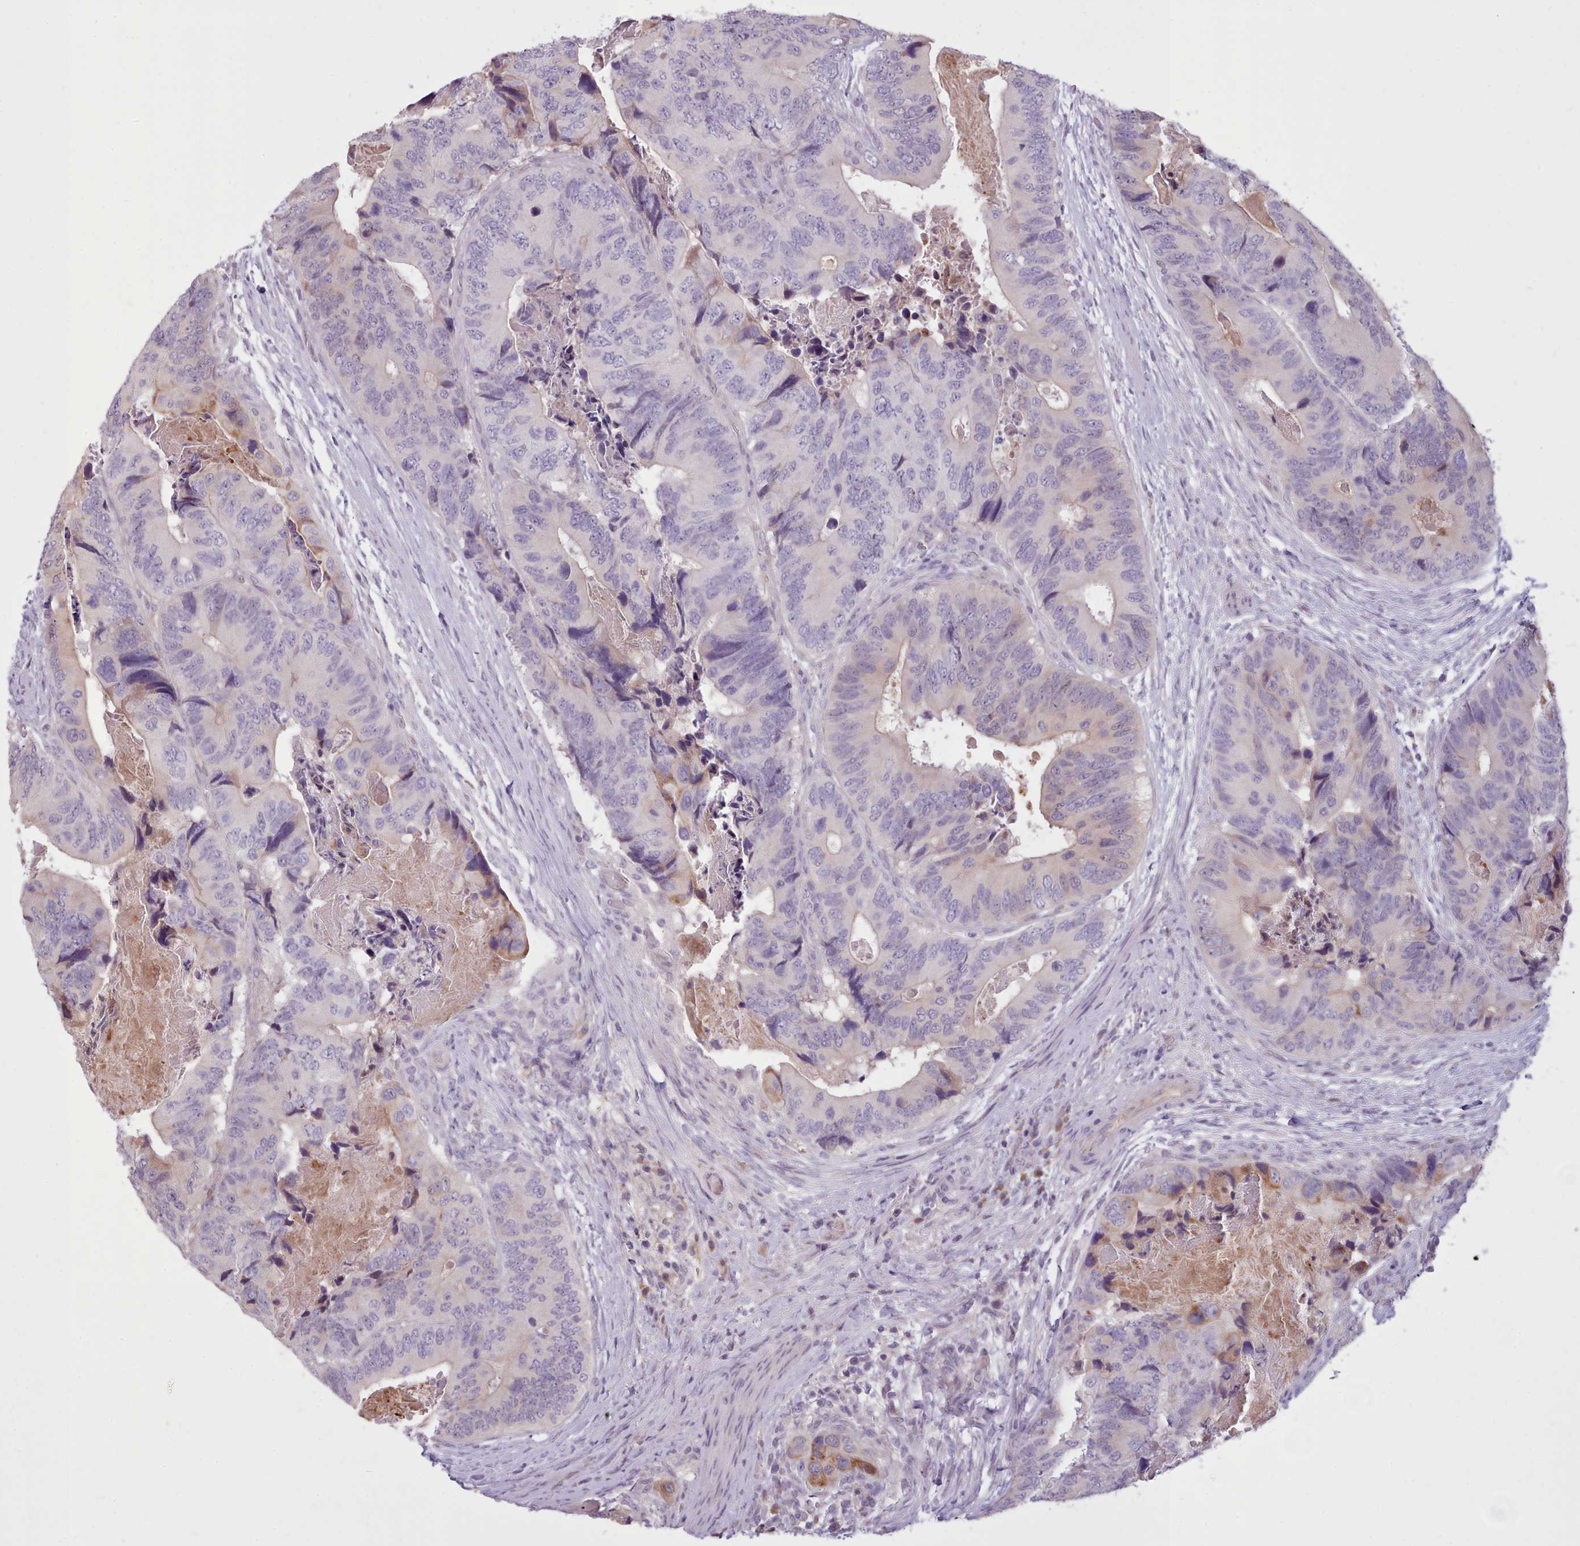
{"staining": {"intensity": "weak", "quantity": "<25%", "location": "cytoplasmic/membranous"}, "tissue": "colorectal cancer", "cell_type": "Tumor cells", "image_type": "cancer", "snomed": [{"axis": "morphology", "description": "Adenocarcinoma, NOS"}, {"axis": "topography", "description": "Colon"}], "caption": "IHC of colorectal cancer demonstrates no staining in tumor cells.", "gene": "NMRK1", "patient": {"sex": "male", "age": 84}}